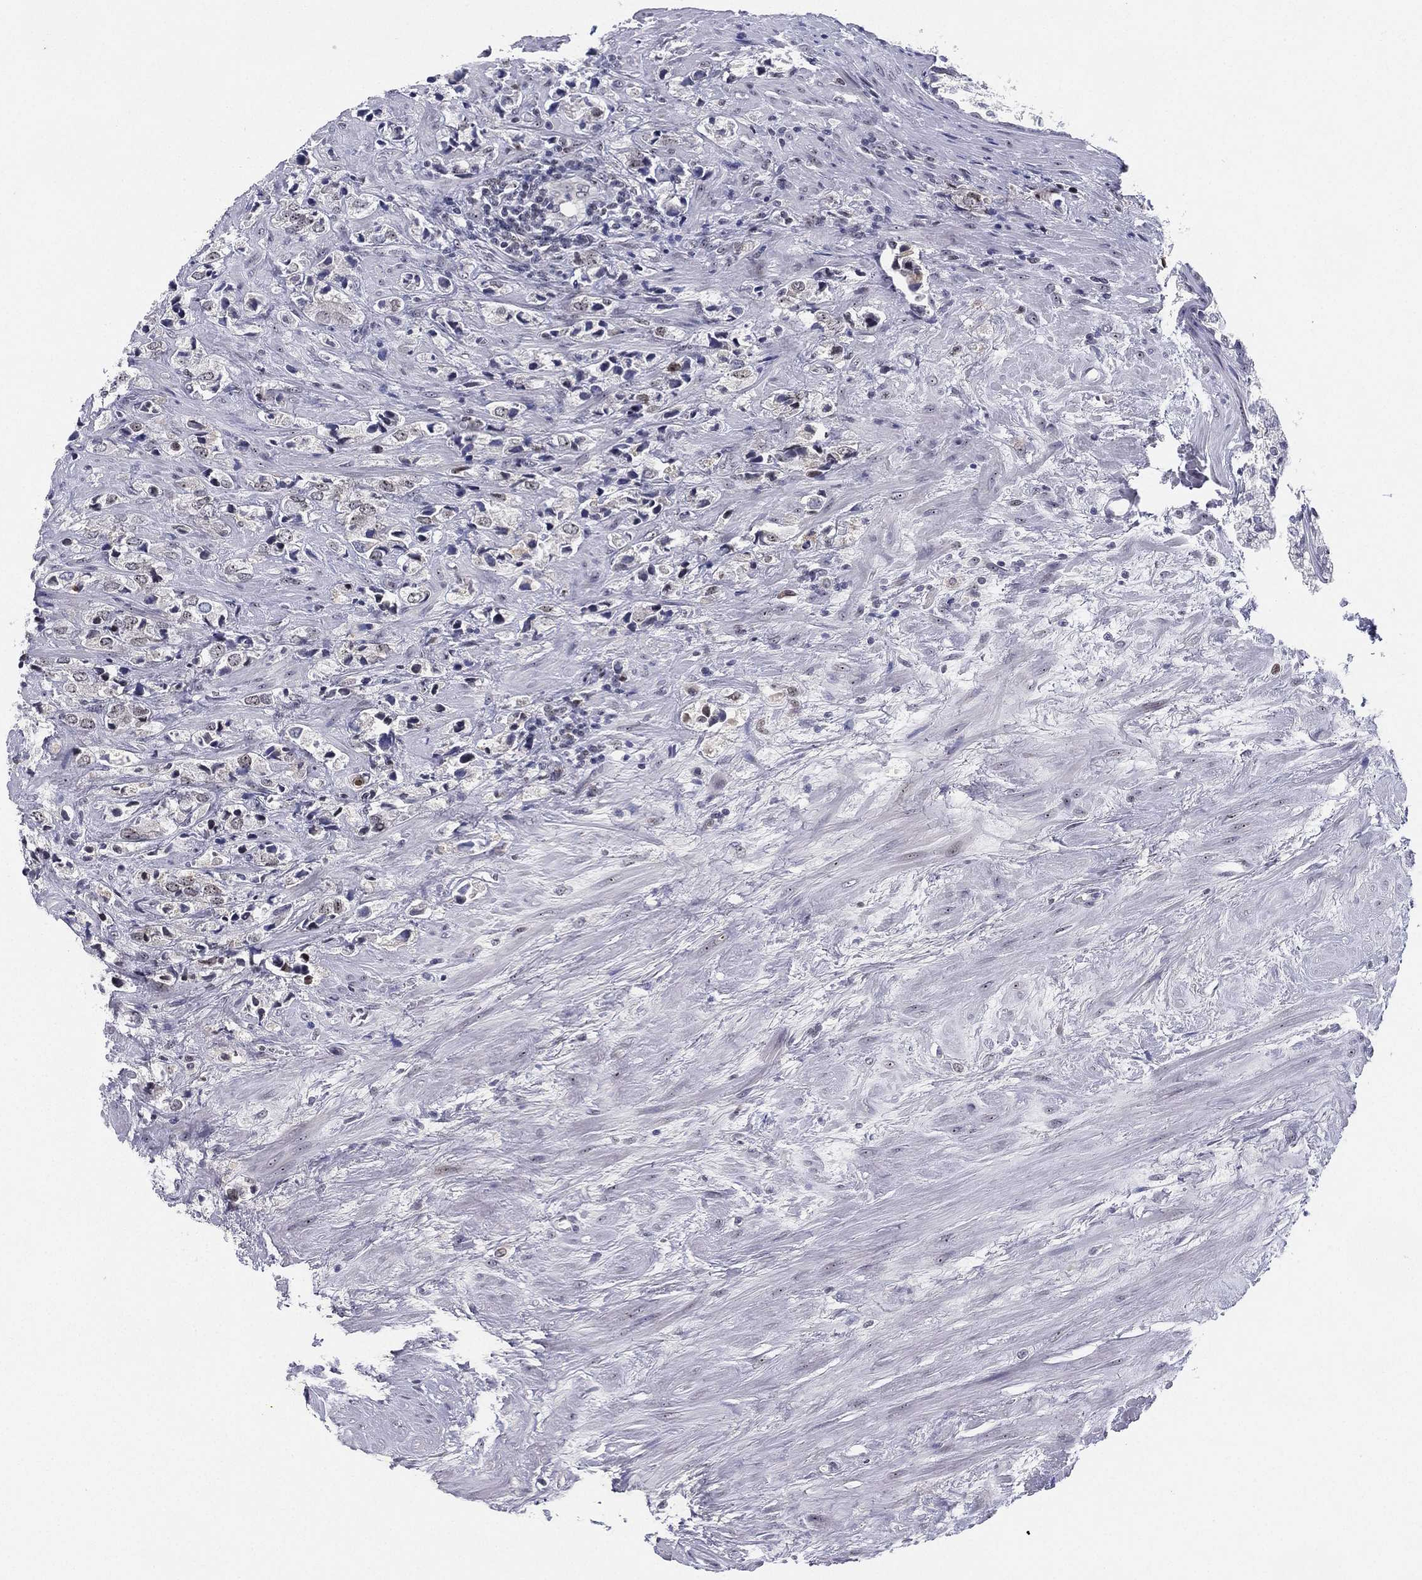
{"staining": {"intensity": "negative", "quantity": "none", "location": "none"}, "tissue": "prostate cancer", "cell_type": "Tumor cells", "image_type": "cancer", "snomed": [{"axis": "morphology", "description": "Adenocarcinoma, NOS"}, {"axis": "topography", "description": "Prostate and seminal vesicle, NOS"}], "caption": "Immunohistochemical staining of prostate cancer (adenocarcinoma) shows no significant positivity in tumor cells.", "gene": "MS4A8", "patient": {"sex": "male", "age": 63}}